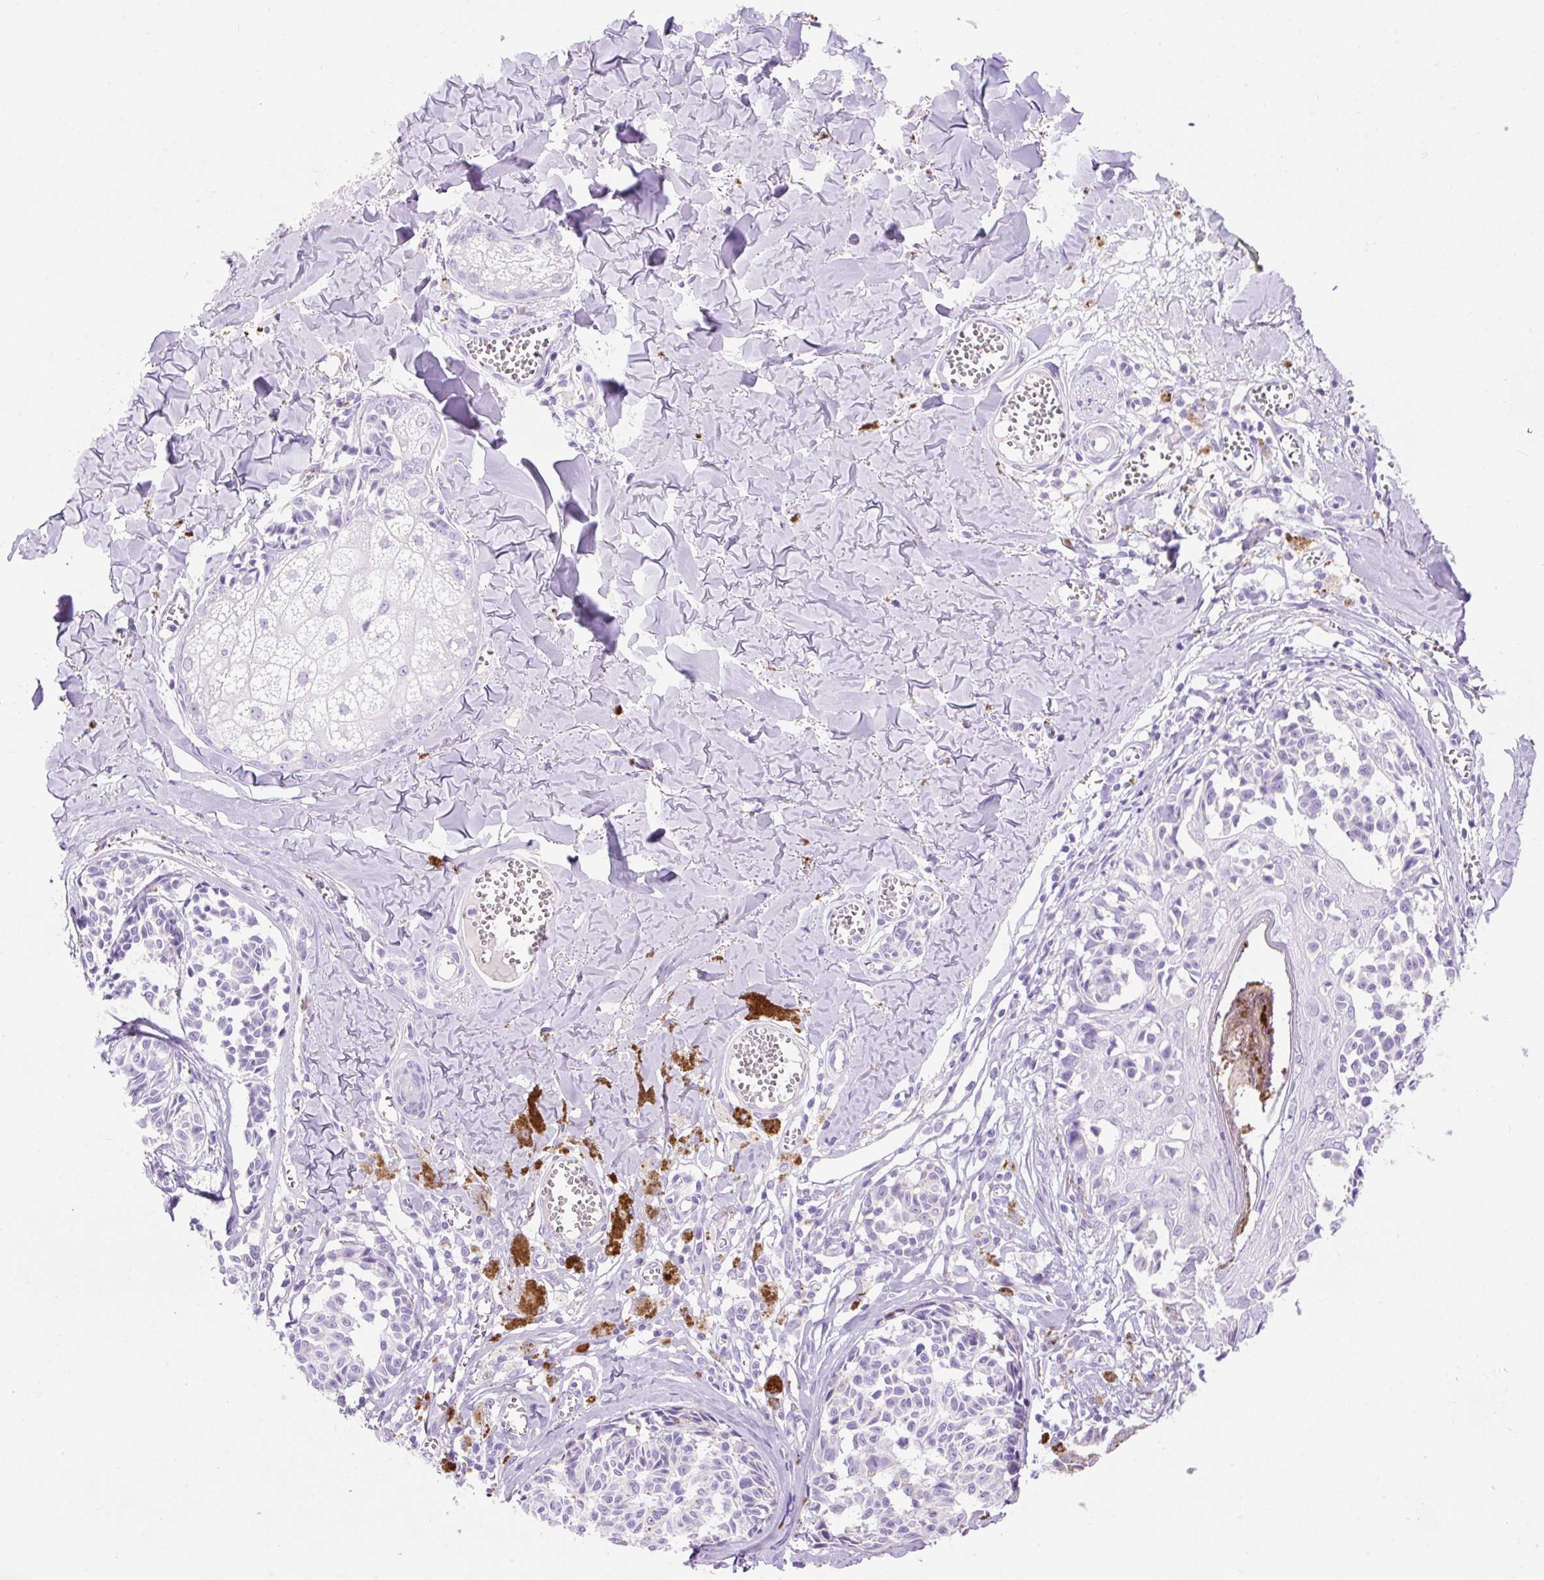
{"staining": {"intensity": "negative", "quantity": "none", "location": "none"}, "tissue": "melanoma", "cell_type": "Tumor cells", "image_type": "cancer", "snomed": [{"axis": "morphology", "description": "Malignant melanoma, NOS"}, {"axis": "topography", "description": "Skin"}], "caption": "This is an IHC micrograph of melanoma. There is no staining in tumor cells.", "gene": "HEXB", "patient": {"sex": "female", "age": 43}}